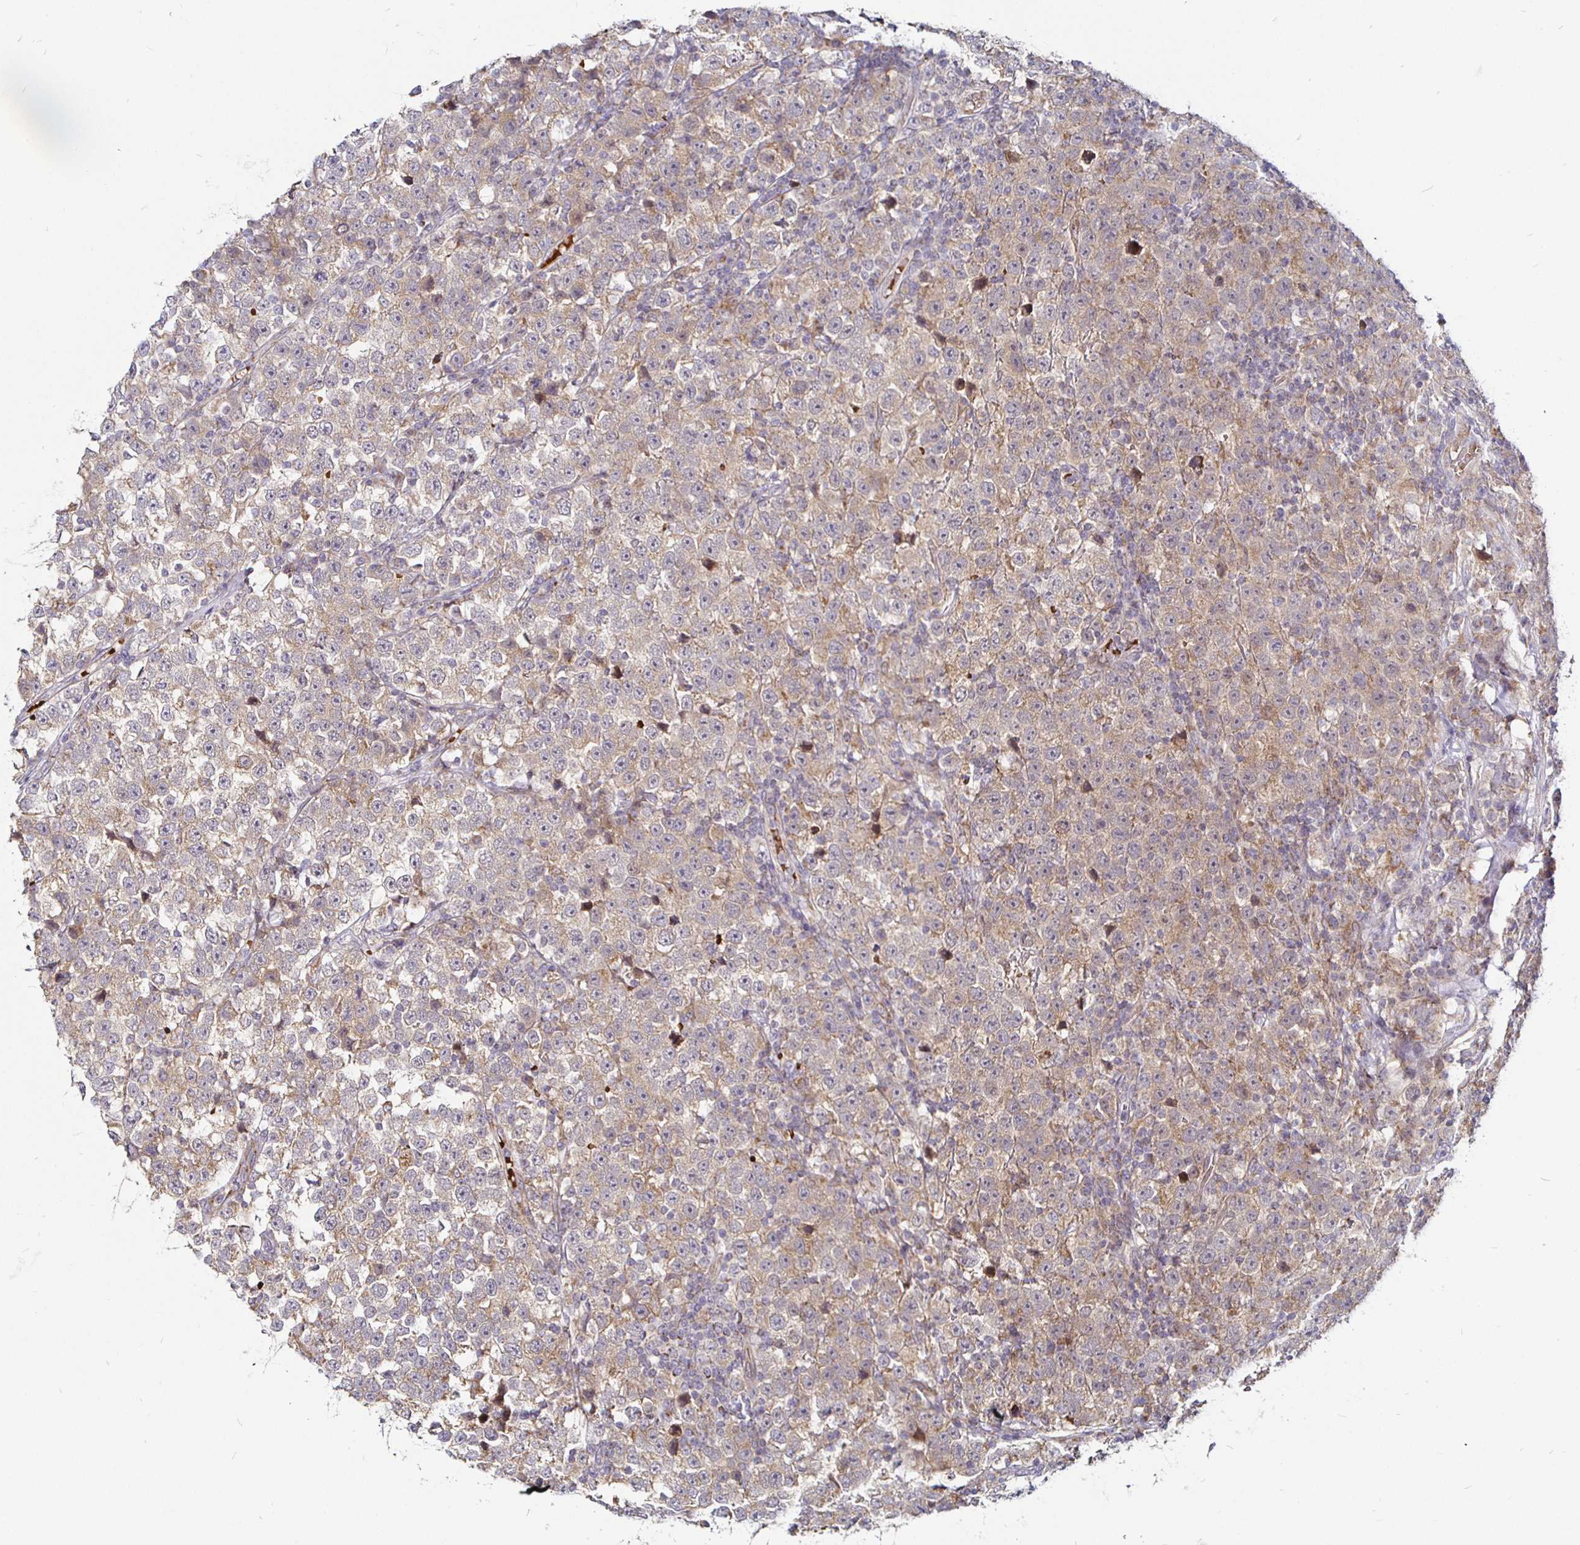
{"staining": {"intensity": "moderate", "quantity": "25%-75%", "location": "cytoplasmic/membranous"}, "tissue": "testis cancer", "cell_type": "Tumor cells", "image_type": "cancer", "snomed": [{"axis": "morphology", "description": "Seminoma, NOS"}, {"axis": "topography", "description": "Testis"}], "caption": "Immunohistochemical staining of seminoma (testis) exhibits medium levels of moderate cytoplasmic/membranous protein positivity in approximately 25%-75% of tumor cells. (DAB (3,3'-diaminobenzidine) = brown stain, brightfield microscopy at high magnification).", "gene": "ATG3", "patient": {"sex": "male", "age": 43}}